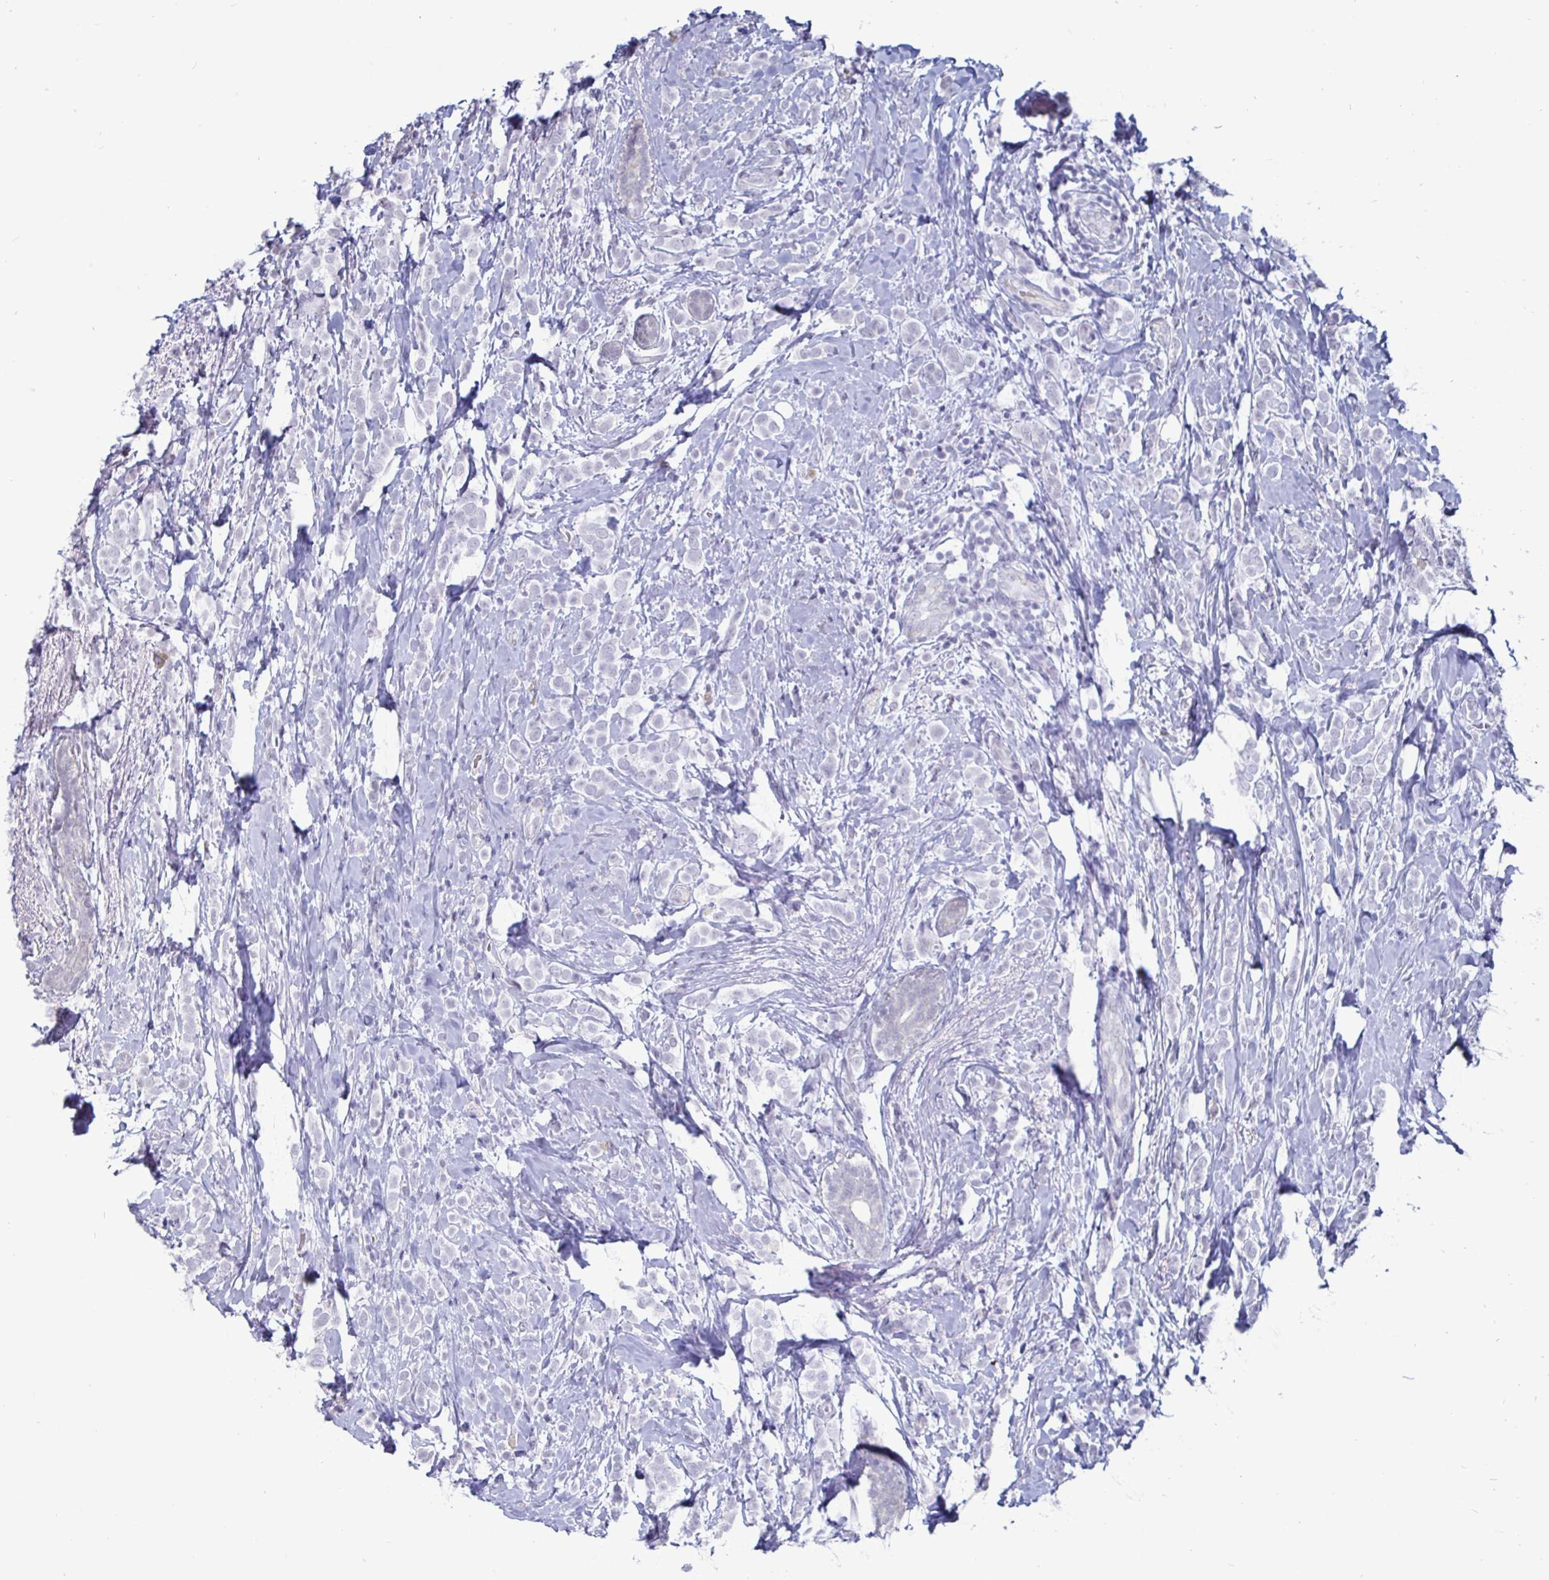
{"staining": {"intensity": "negative", "quantity": "none", "location": "none"}, "tissue": "breast cancer", "cell_type": "Tumor cells", "image_type": "cancer", "snomed": [{"axis": "morphology", "description": "Lobular carcinoma"}, {"axis": "topography", "description": "Breast"}], "caption": "Protein analysis of lobular carcinoma (breast) displays no significant staining in tumor cells. Brightfield microscopy of IHC stained with DAB (3,3'-diaminobenzidine) (brown) and hematoxylin (blue), captured at high magnification.", "gene": "OOSP2", "patient": {"sex": "female", "age": 49}}